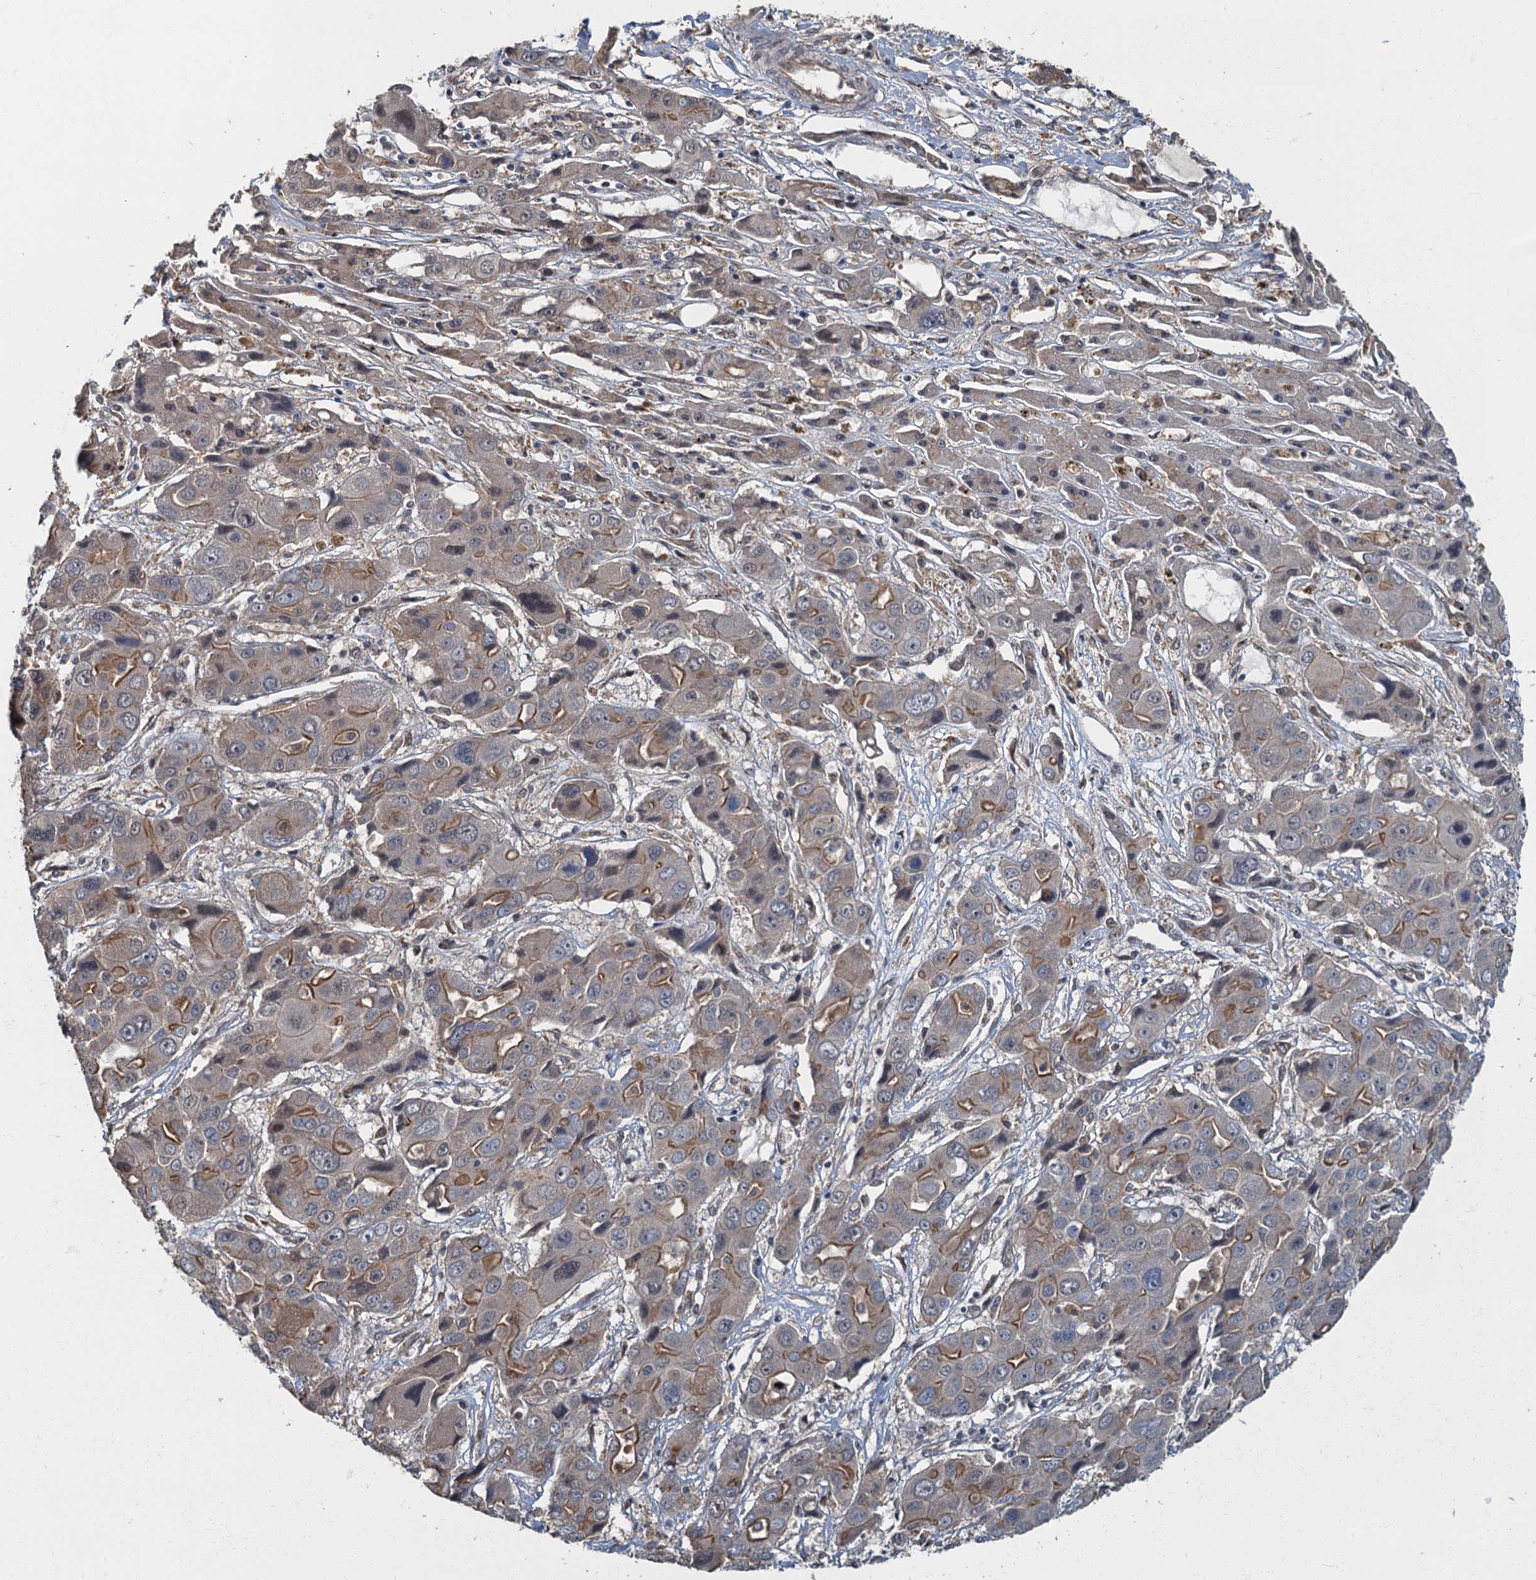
{"staining": {"intensity": "strong", "quantity": "<25%", "location": "cytoplasmic/membranous"}, "tissue": "liver cancer", "cell_type": "Tumor cells", "image_type": "cancer", "snomed": [{"axis": "morphology", "description": "Cholangiocarcinoma"}, {"axis": "topography", "description": "Liver"}], "caption": "This is an image of IHC staining of cholangiocarcinoma (liver), which shows strong expression in the cytoplasmic/membranous of tumor cells.", "gene": "TBCK", "patient": {"sex": "male", "age": 67}}